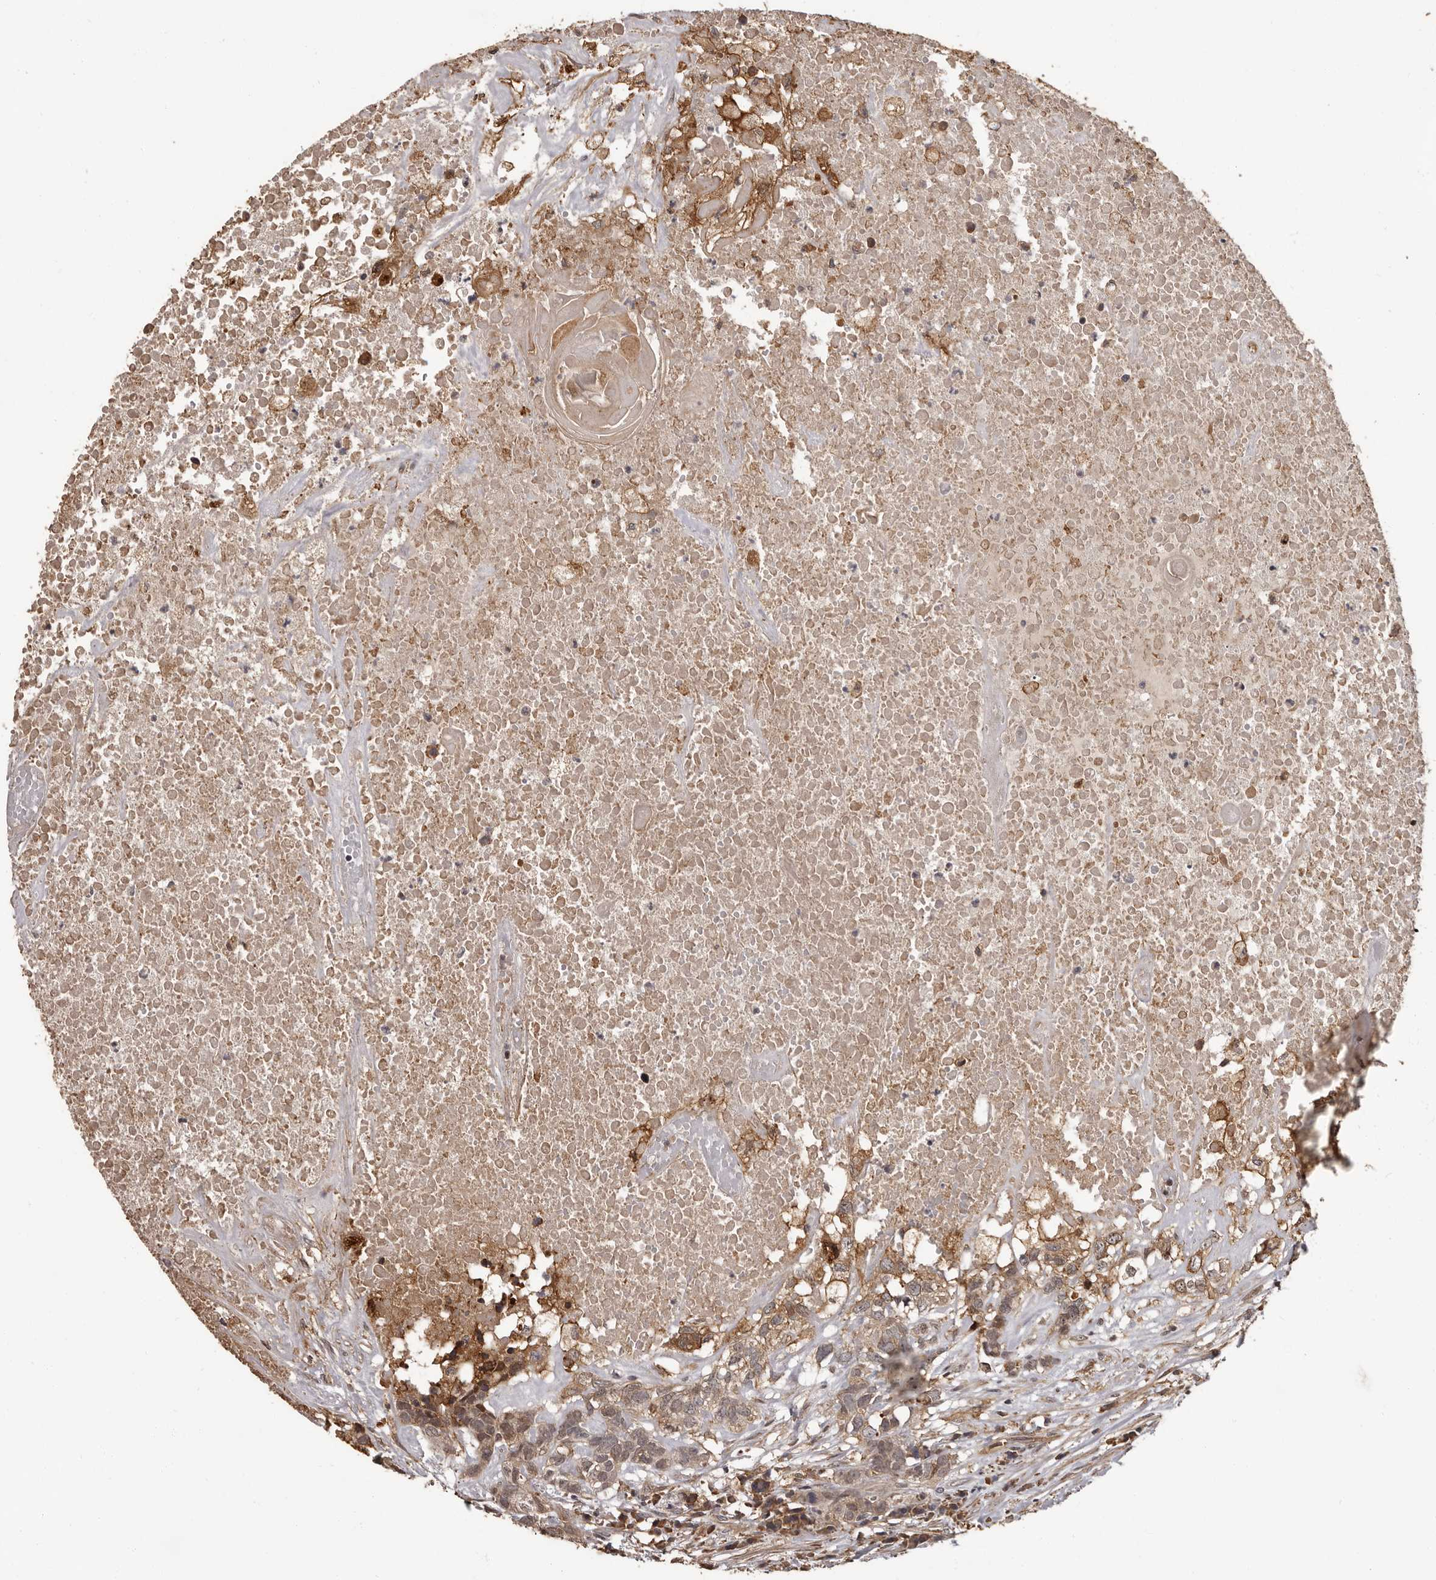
{"staining": {"intensity": "weak", "quantity": "25%-75%", "location": "cytoplasmic/membranous,nuclear"}, "tissue": "head and neck cancer", "cell_type": "Tumor cells", "image_type": "cancer", "snomed": [{"axis": "morphology", "description": "Squamous cell carcinoma, NOS"}, {"axis": "topography", "description": "Head-Neck"}], "caption": "IHC (DAB) staining of human head and neck cancer (squamous cell carcinoma) exhibits weak cytoplasmic/membranous and nuclear protein staining in approximately 25%-75% of tumor cells. Using DAB (3,3'-diaminobenzidine) (brown) and hematoxylin (blue) stains, captured at high magnification using brightfield microscopy.", "gene": "SLITRK6", "patient": {"sex": "male", "age": 66}}